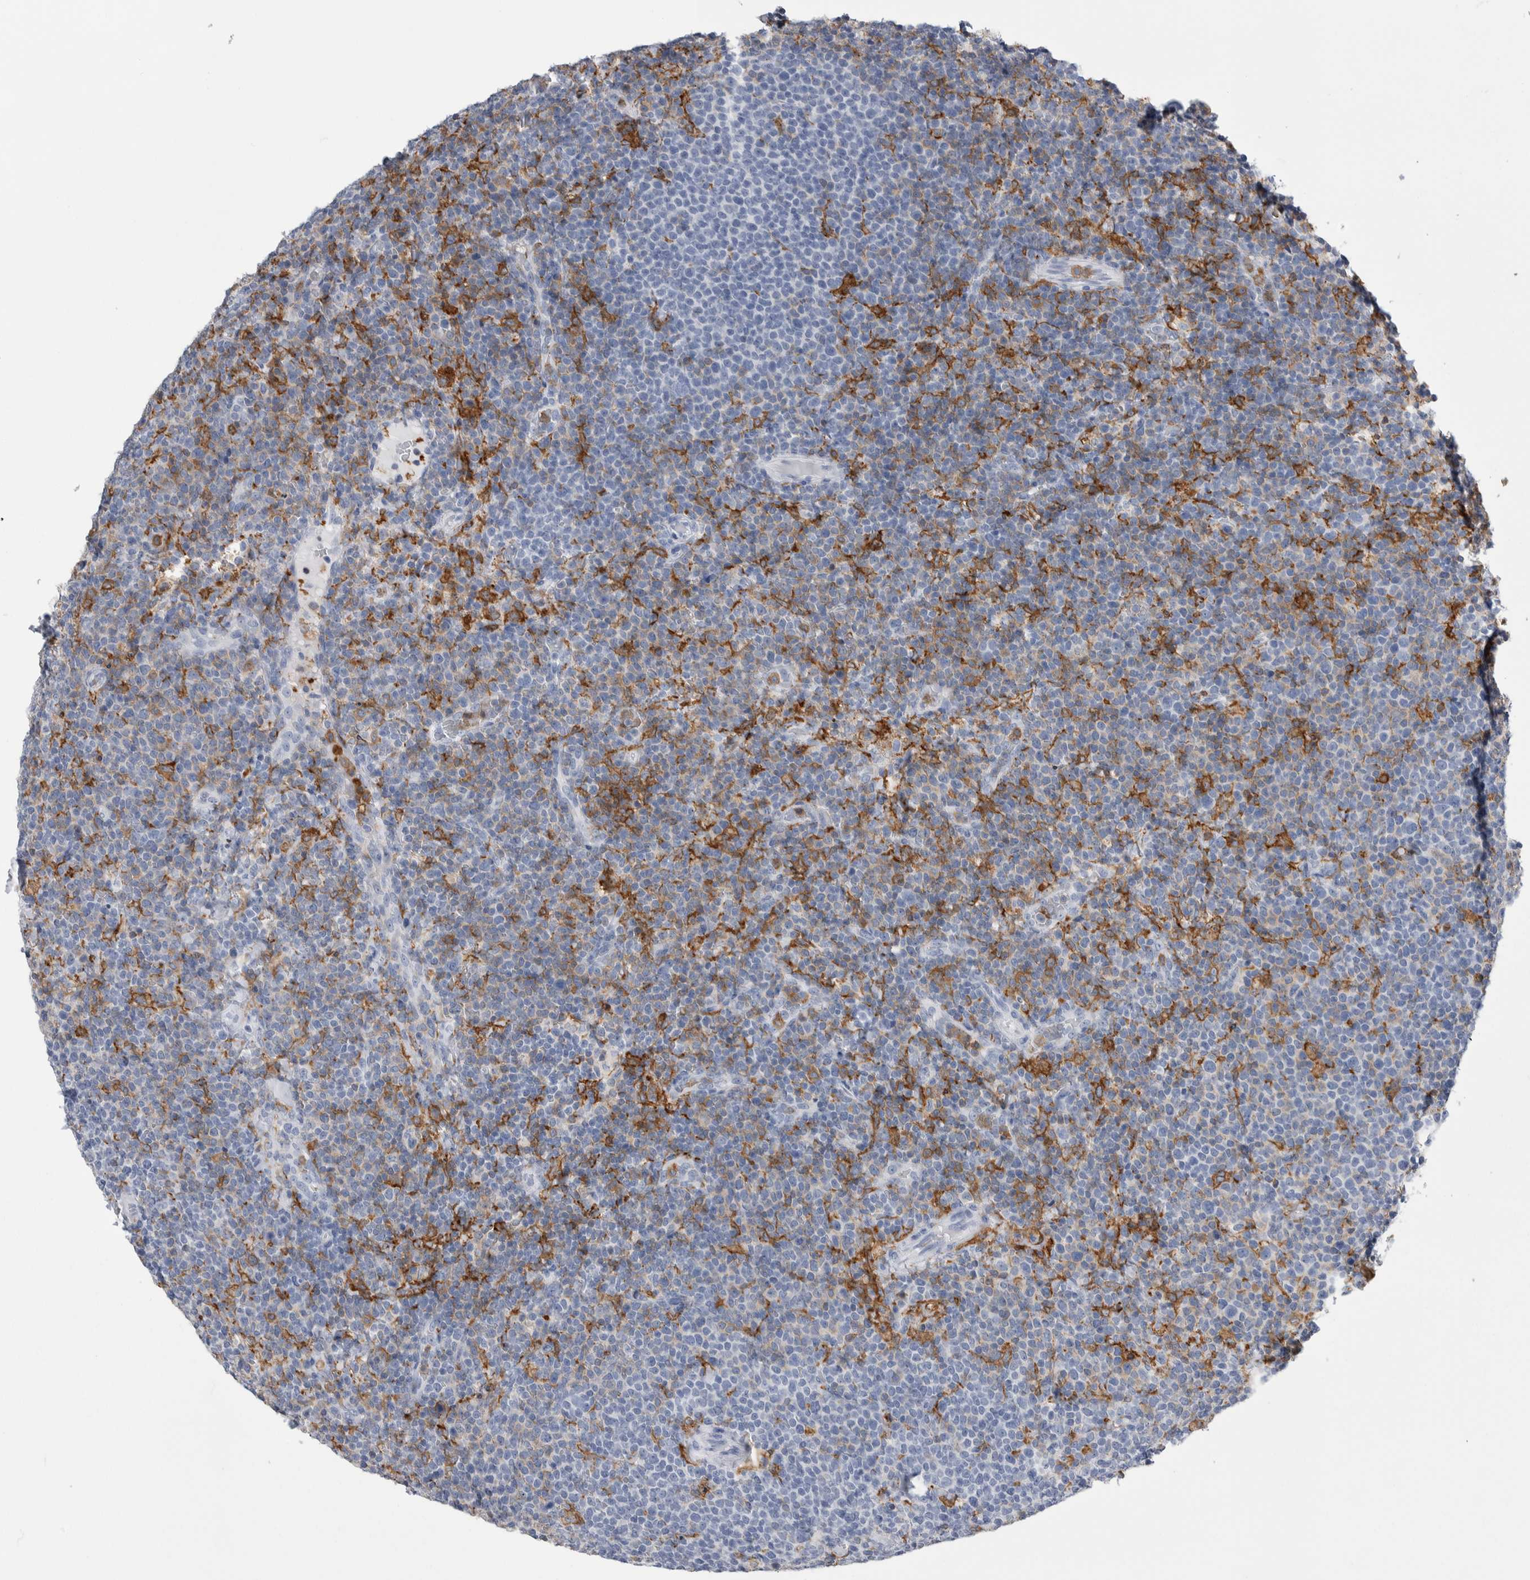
{"staining": {"intensity": "negative", "quantity": "none", "location": "none"}, "tissue": "lymphoma", "cell_type": "Tumor cells", "image_type": "cancer", "snomed": [{"axis": "morphology", "description": "Malignant lymphoma, non-Hodgkin's type, High grade"}, {"axis": "topography", "description": "Lymph node"}], "caption": "Protein analysis of high-grade malignant lymphoma, non-Hodgkin's type demonstrates no significant expression in tumor cells. Nuclei are stained in blue.", "gene": "SKAP2", "patient": {"sex": "male", "age": 61}}